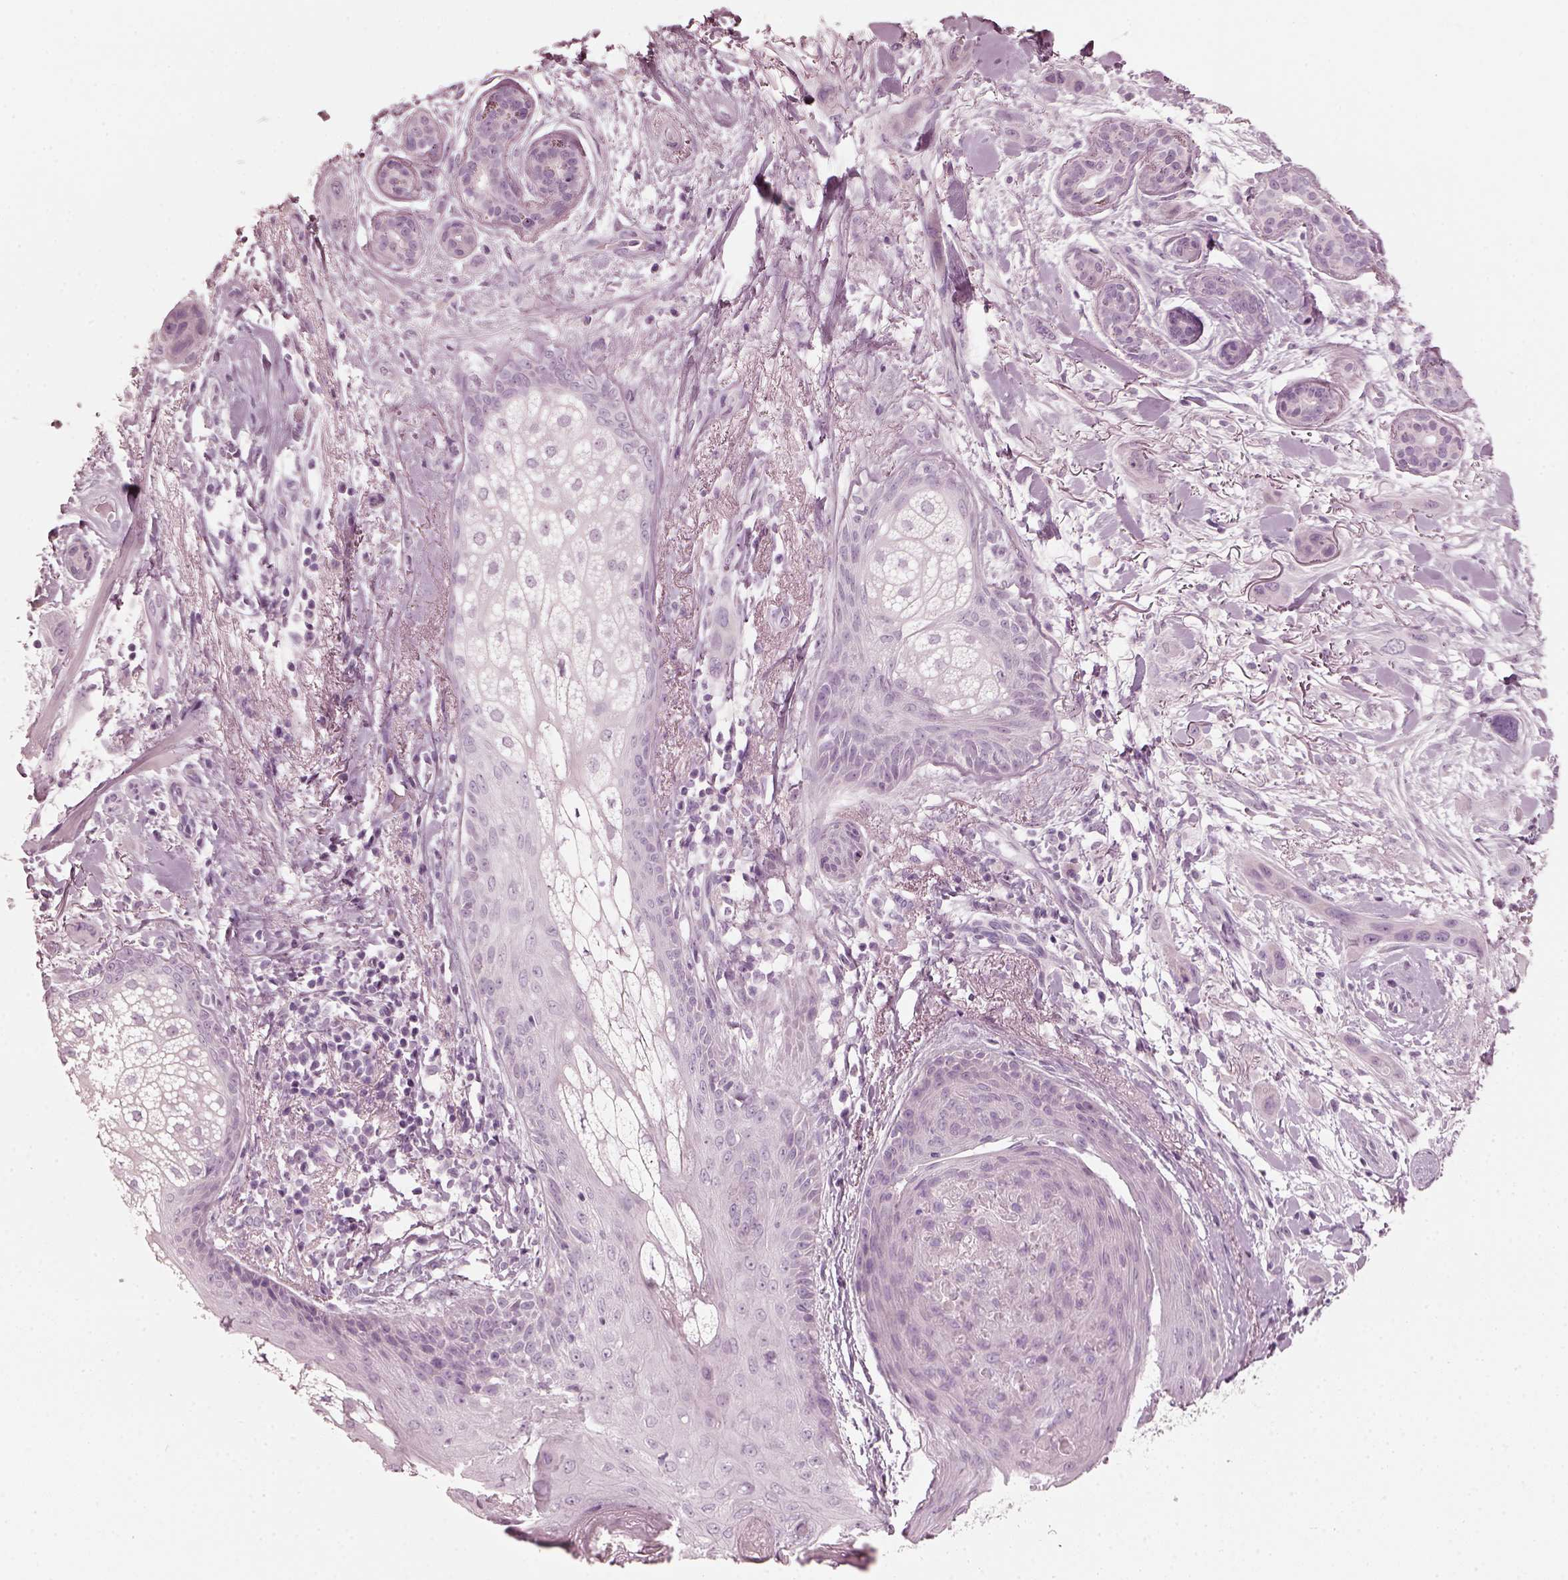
{"staining": {"intensity": "negative", "quantity": "none", "location": "none"}, "tissue": "skin cancer", "cell_type": "Tumor cells", "image_type": "cancer", "snomed": [{"axis": "morphology", "description": "Squamous cell carcinoma, NOS"}, {"axis": "topography", "description": "Skin"}], "caption": "Immunohistochemistry of human squamous cell carcinoma (skin) shows no staining in tumor cells.", "gene": "SAXO2", "patient": {"sex": "male", "age": 79}}